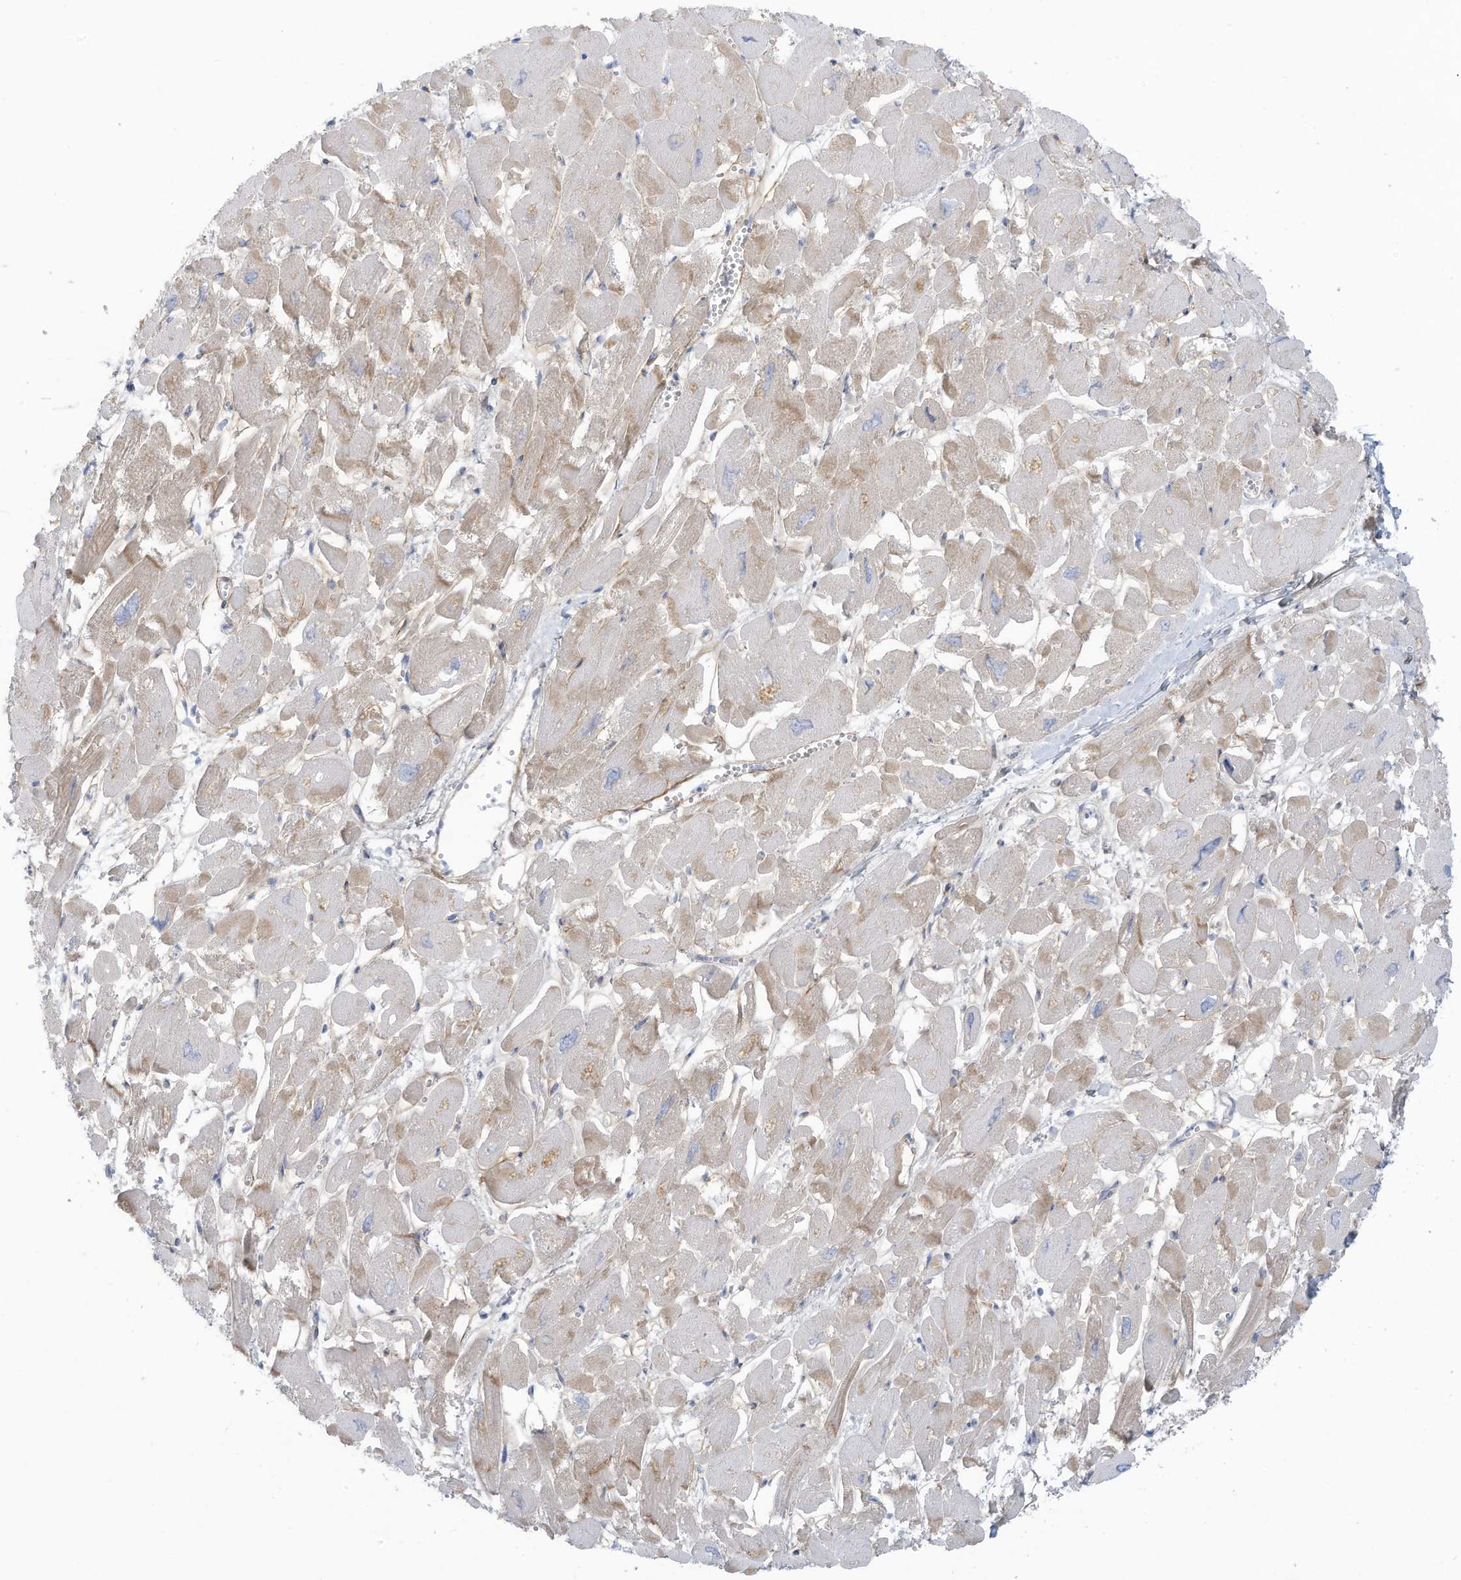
{"staining": {"intensity": "weak", "quantity": ">75%", "location": "cytoplasmic/membranous"}, "tissue": "heart muscle", "cell_type": "Cardiomyocytes", "image_type": "normal", "snomed": [{"axis": "morphology", "description": "Normal tissue, NOS"}, {"axis": "topography", "description": "Heart"}], "caption": "Weak cytoplasmic/membranous protein expression is present in approximately >75% of cardiomyocytes in heart muscle. The staining was performed using DAB, with brown indicating positive protein expression. Nuclei are stained blue with hematoxylin.", "gene": "TRMT2B", "patient": {"sex": "male", "age": 54}}